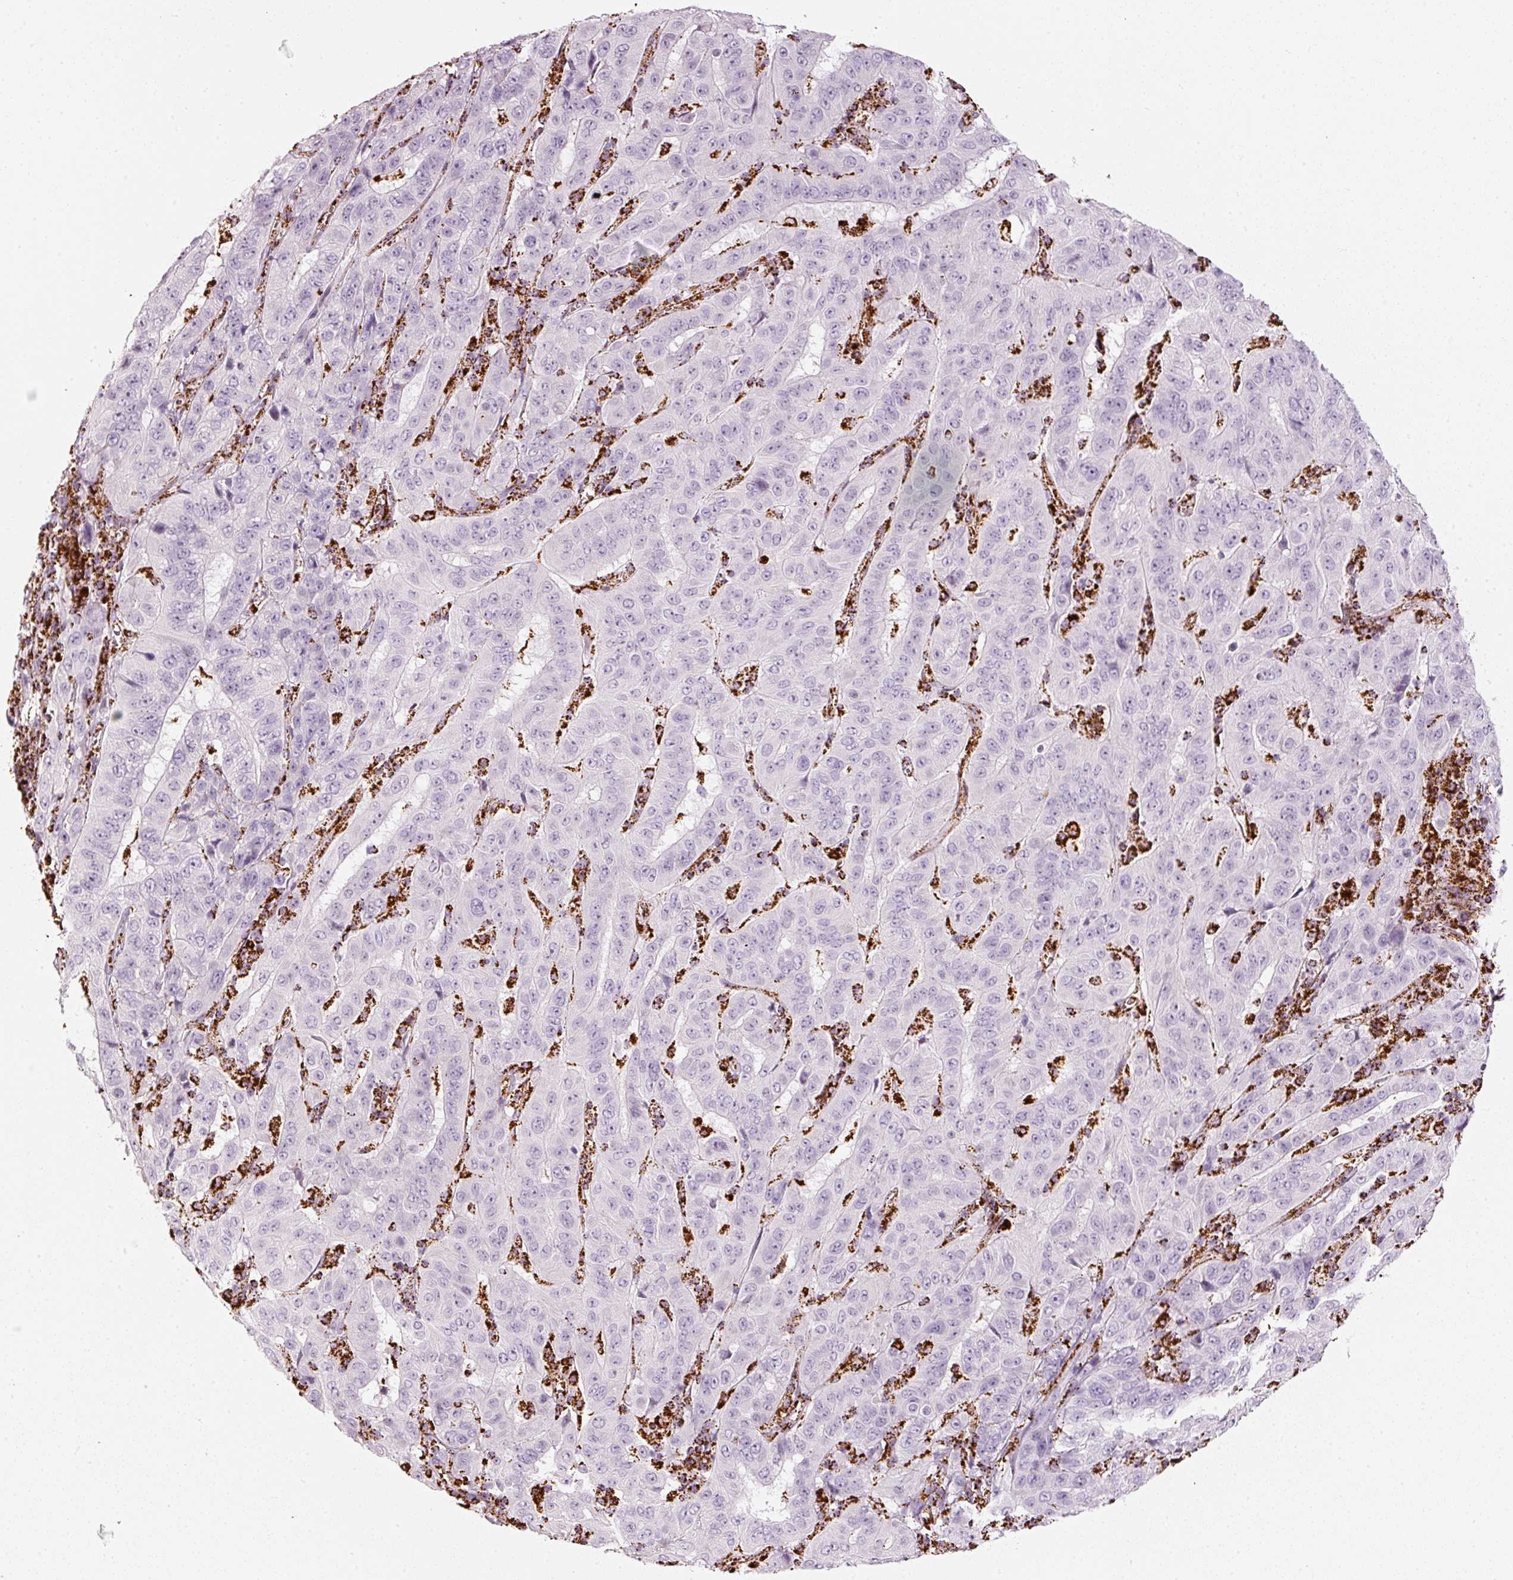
{"staining": {"intensity": "negative", "quantity": "none", "location": "none"}, "tissue": "pancreatic cancer", "cell_type": "Tumor cells", "image_type": "cancer", "snomed": [{"axis": "morphology", "description": "Adenocarcinoma, NOS"}, {"axis": "topography", "description": "Pancreas"}], "caption": "An immunohistochemistry histopathology image of pancreatic adenocarcinoma is shown. There is no staining in tumor cells of pancreatic adenocarcinoma. The staining was performed using DAB (3,3'-diaminobenzidine) to visualize the protein expression in brown, while the nuclei were stained in blue with hematoxylin (Magnification: 20x).", "gene": "MT-CO2", "patient": {"sex": "male", "age": 63}}